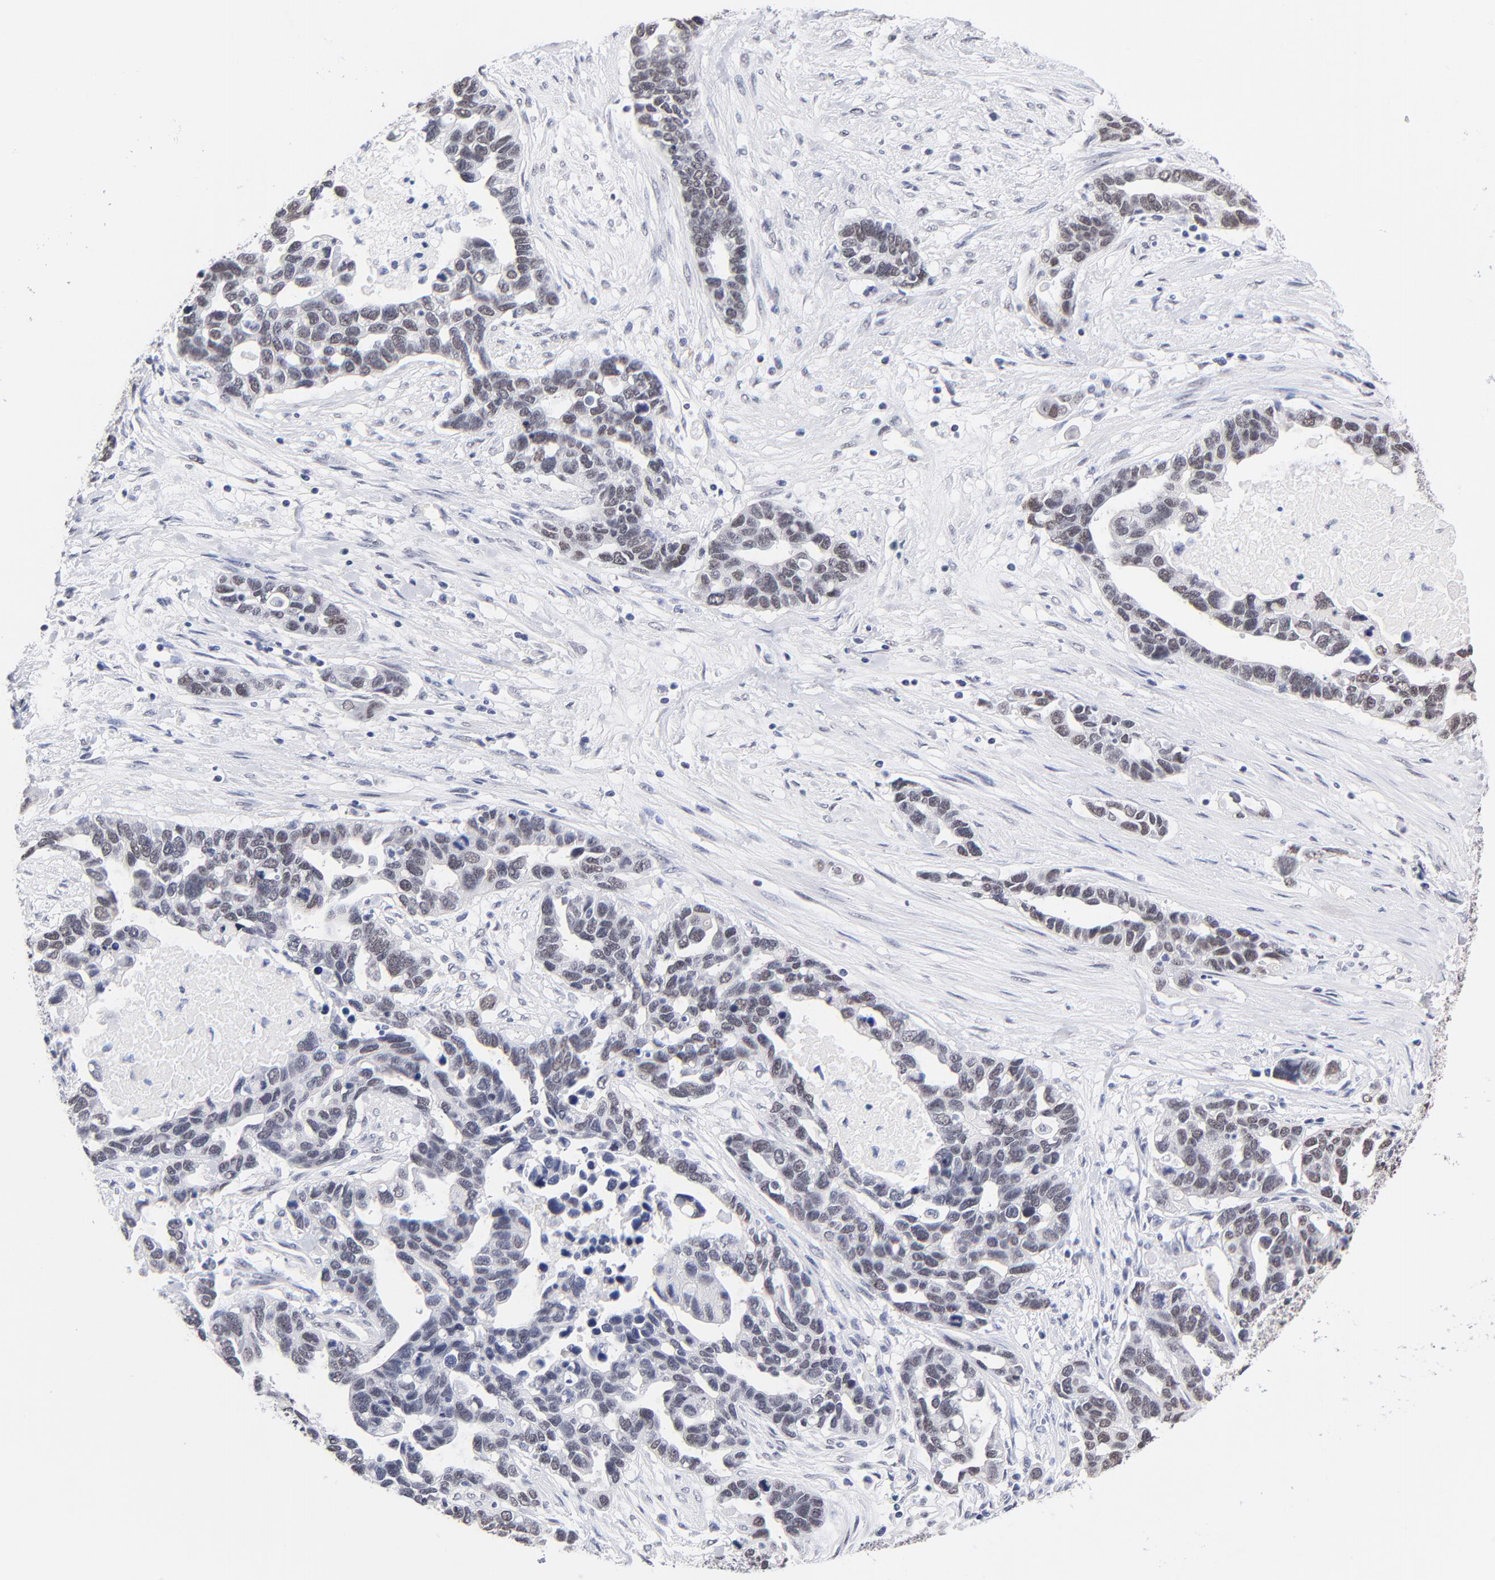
{"staining": {"intensity": "weak", "quantity": "<25%", "location": "nuclear"}, "tissue": "ovarian cancer", "cell_type": "Tumor cells", "image_type": "cancer", "snomed": [{"axis": "morphology", "description": "Cystadenocarcinoma, serous, NOS"}, {"axis": "topography", "description": "Ovary"}], "caption": "Immunohistochemistry (IHC) photomicrograph of neoplastic tissue: human ovarian cancer stained with DAB shows no significant protein positivity in tumor cells.", "gene": "ZNF74", "patient": {"sex": "female", "age": 54}}